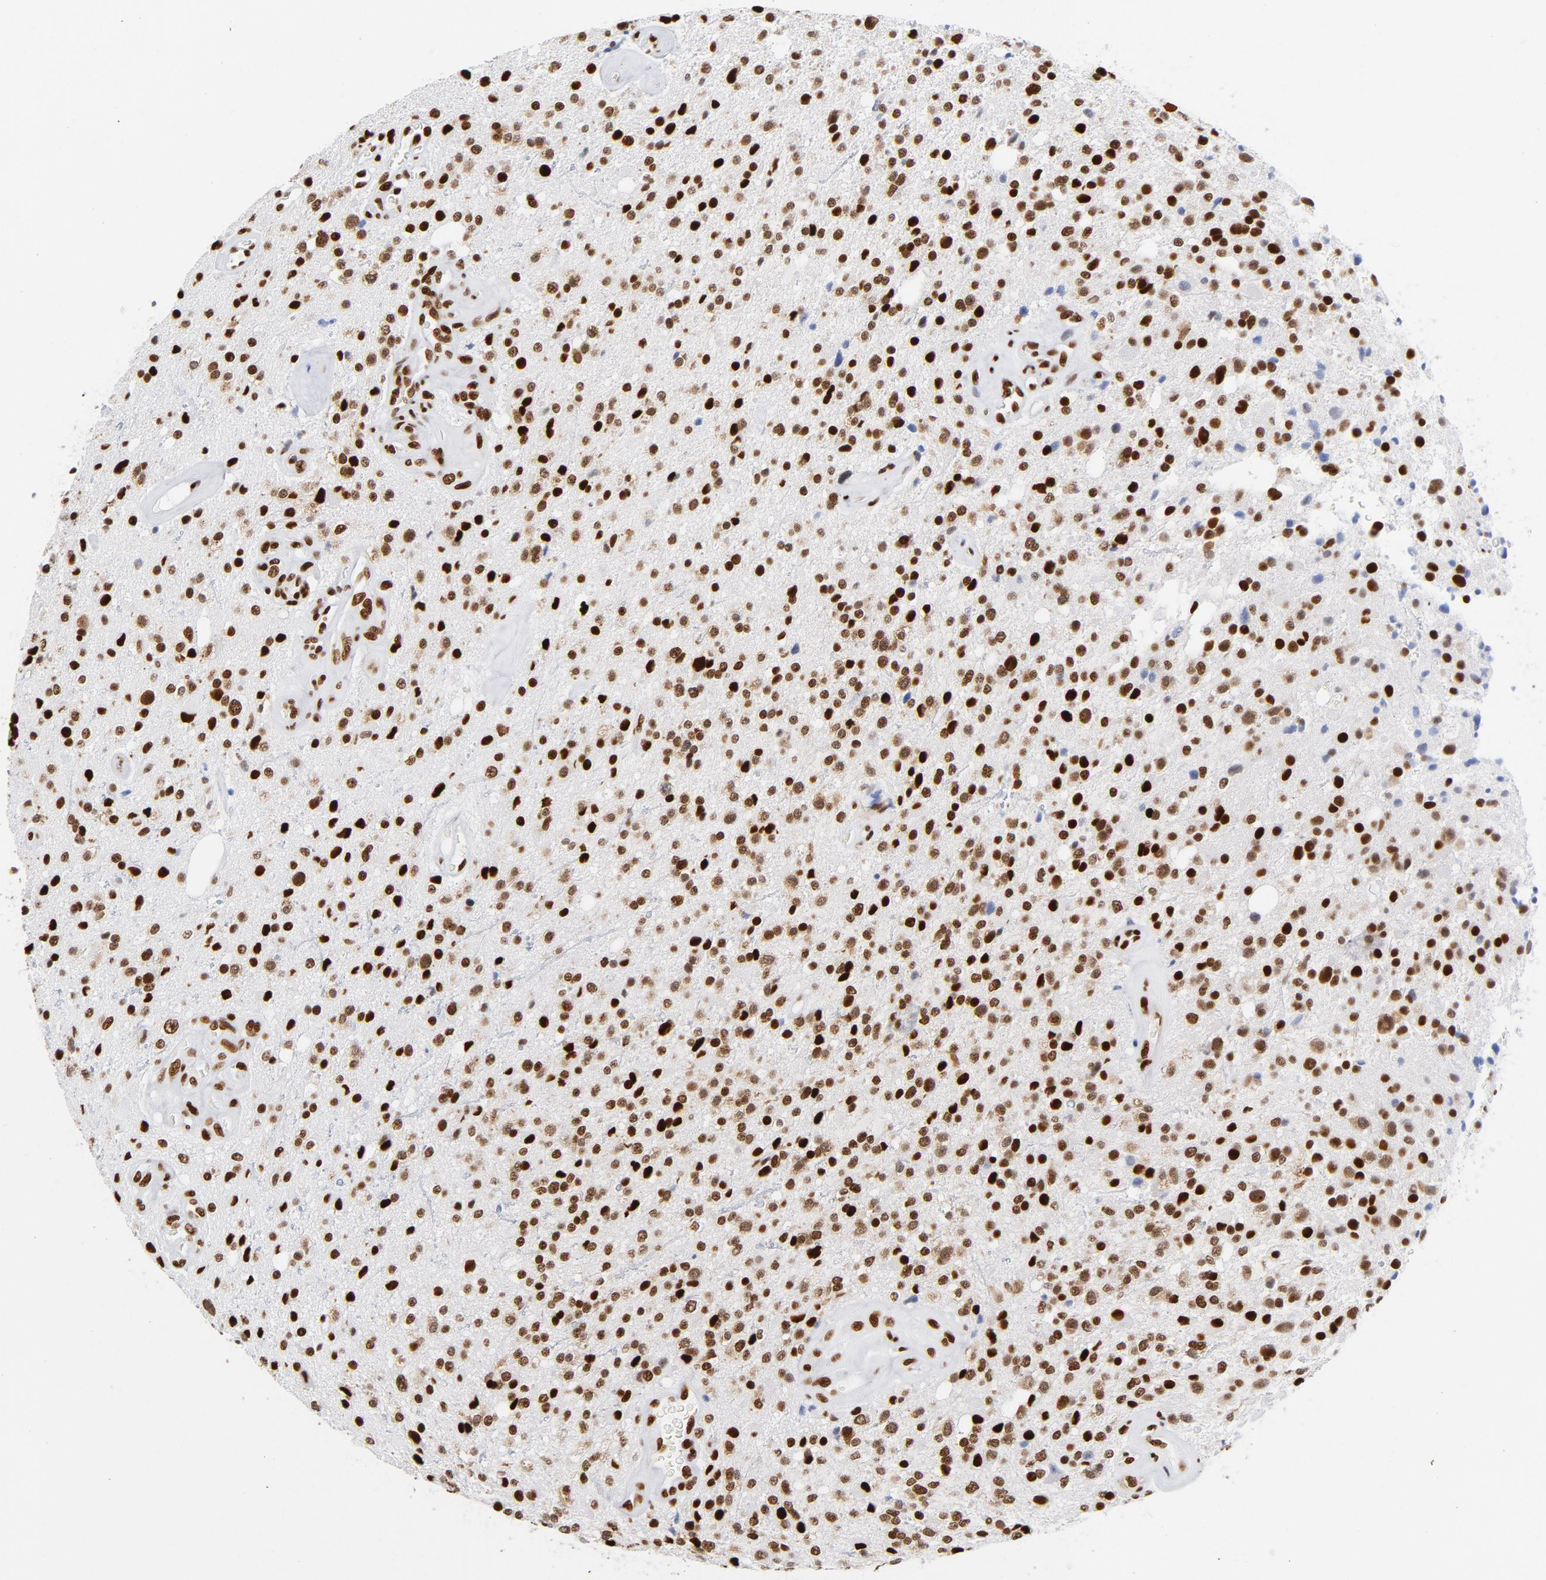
{"staining": {"intensity": "strong", "quantity": ">75%", "location": "nuclear"}, "tissue": "glioma", "cell_type": "Tumor cells", "image_type": "cancer", "snomed": [{"axis": "morphology", "description": "Glioma, malignant, High grade"}, {"axis": "topography", "description": "Brain"}], "caption": "Immunohistochemical staining of human glioma reveals high levels of strong nuclear protein positivity in about >75% of tumor cells. (brown staining indicates protein expression, while blue staining denotes nuclei).", "gene": "XRCC5", "patient": {"sex": "male", "age": 47}}